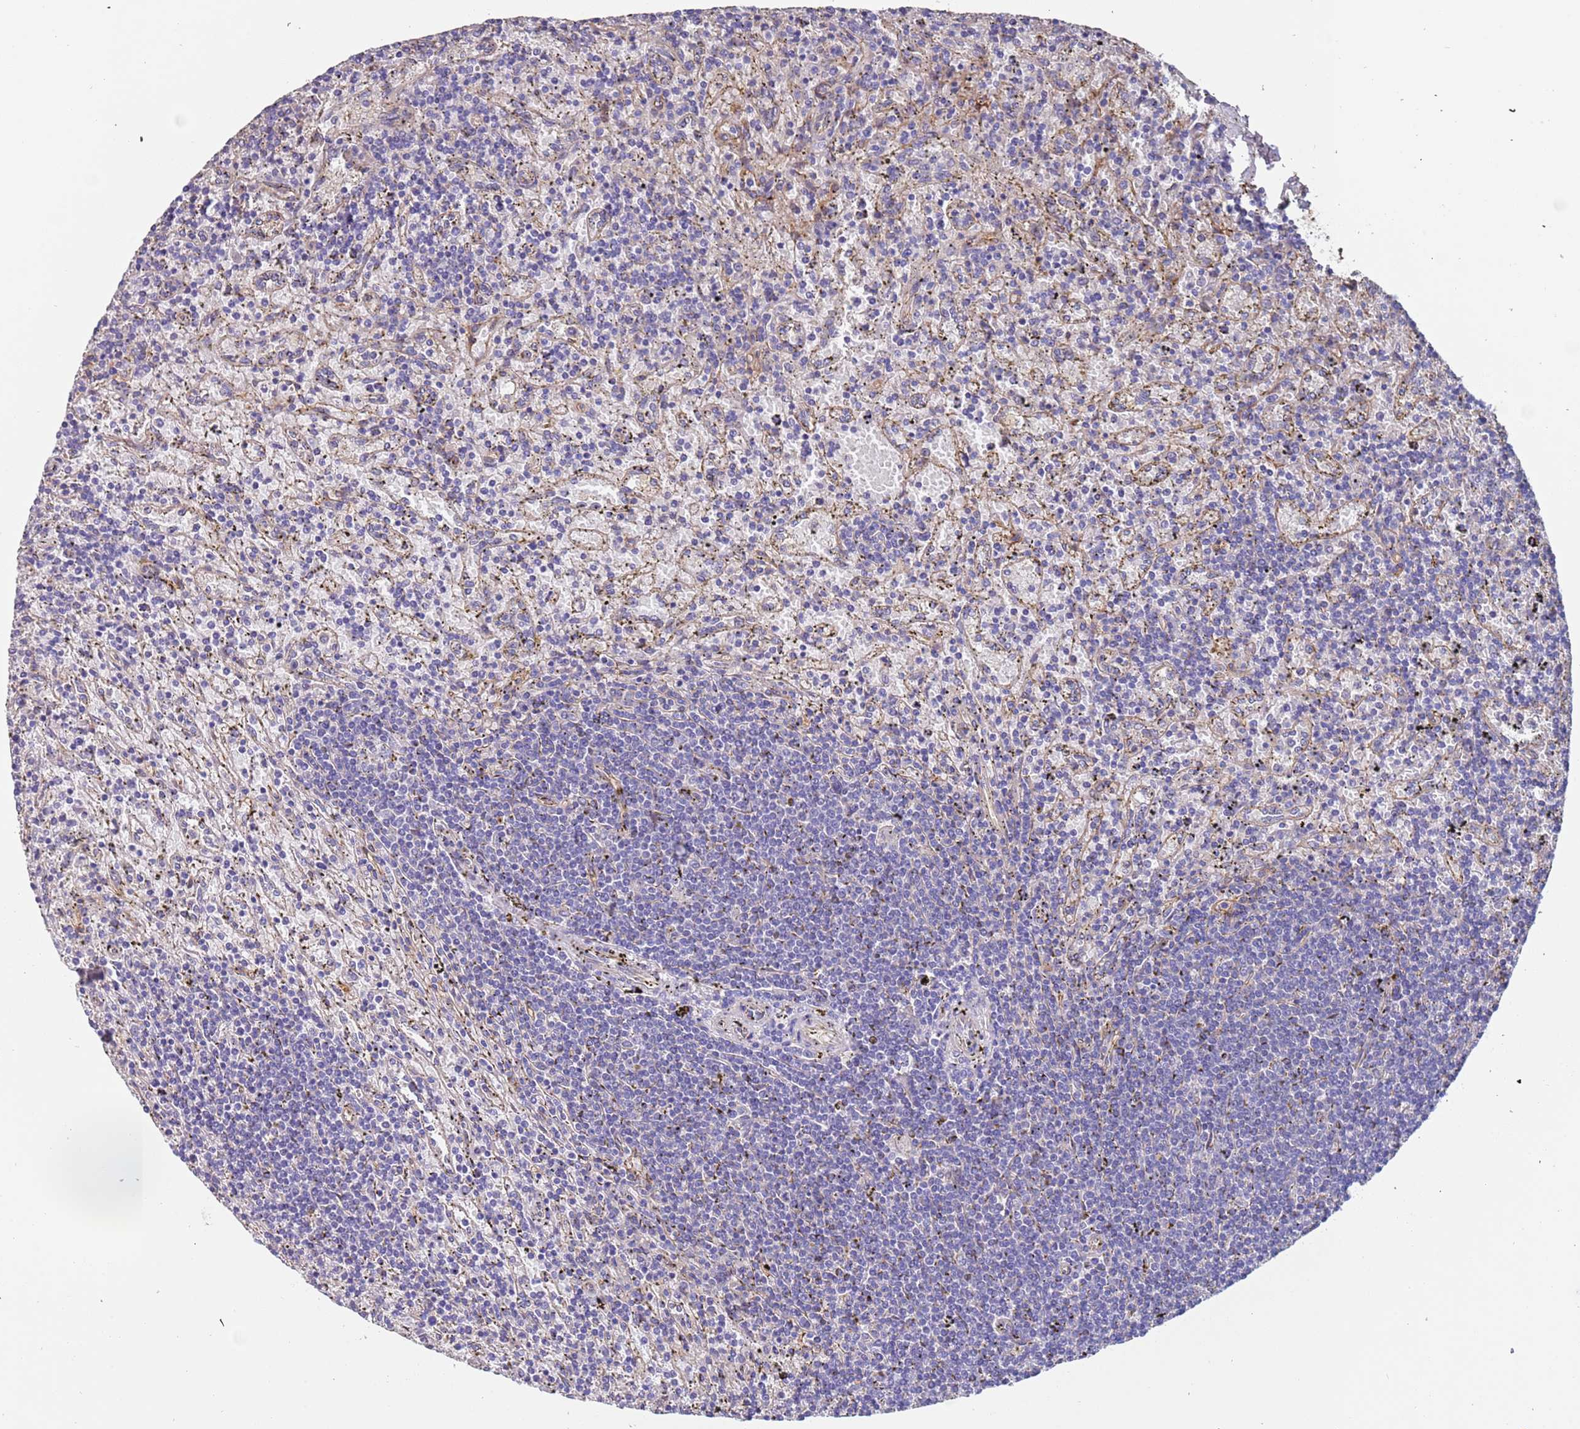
{"staining": {"intensity": "negative", "quantity": "none", "location": "none"}, "tissue": "lymphoma", "cell_type": "Tumor cells", "image_type": "cancer", "snomed": [{"axis": "morphology", "description": "Malignant lymphoma, non-Hodgkin's type, Low grade"}, {"axis": "topography", "description": "Spleen"}], "caption": "An immunohistochemistry (IHC) histopathology image of malignant lymphoma, non-Hodgkin's type (low-grade) is shown. There is no staining in tumor cells of malignant lymphoma, non-Hodgkin's type (low-grade). (DAB immunohistochemistry (IHC) visualized using brightfield microscopy, high magnification).", "gene": "LAMB4", "patient": {"sex": "male", "age": 76}}